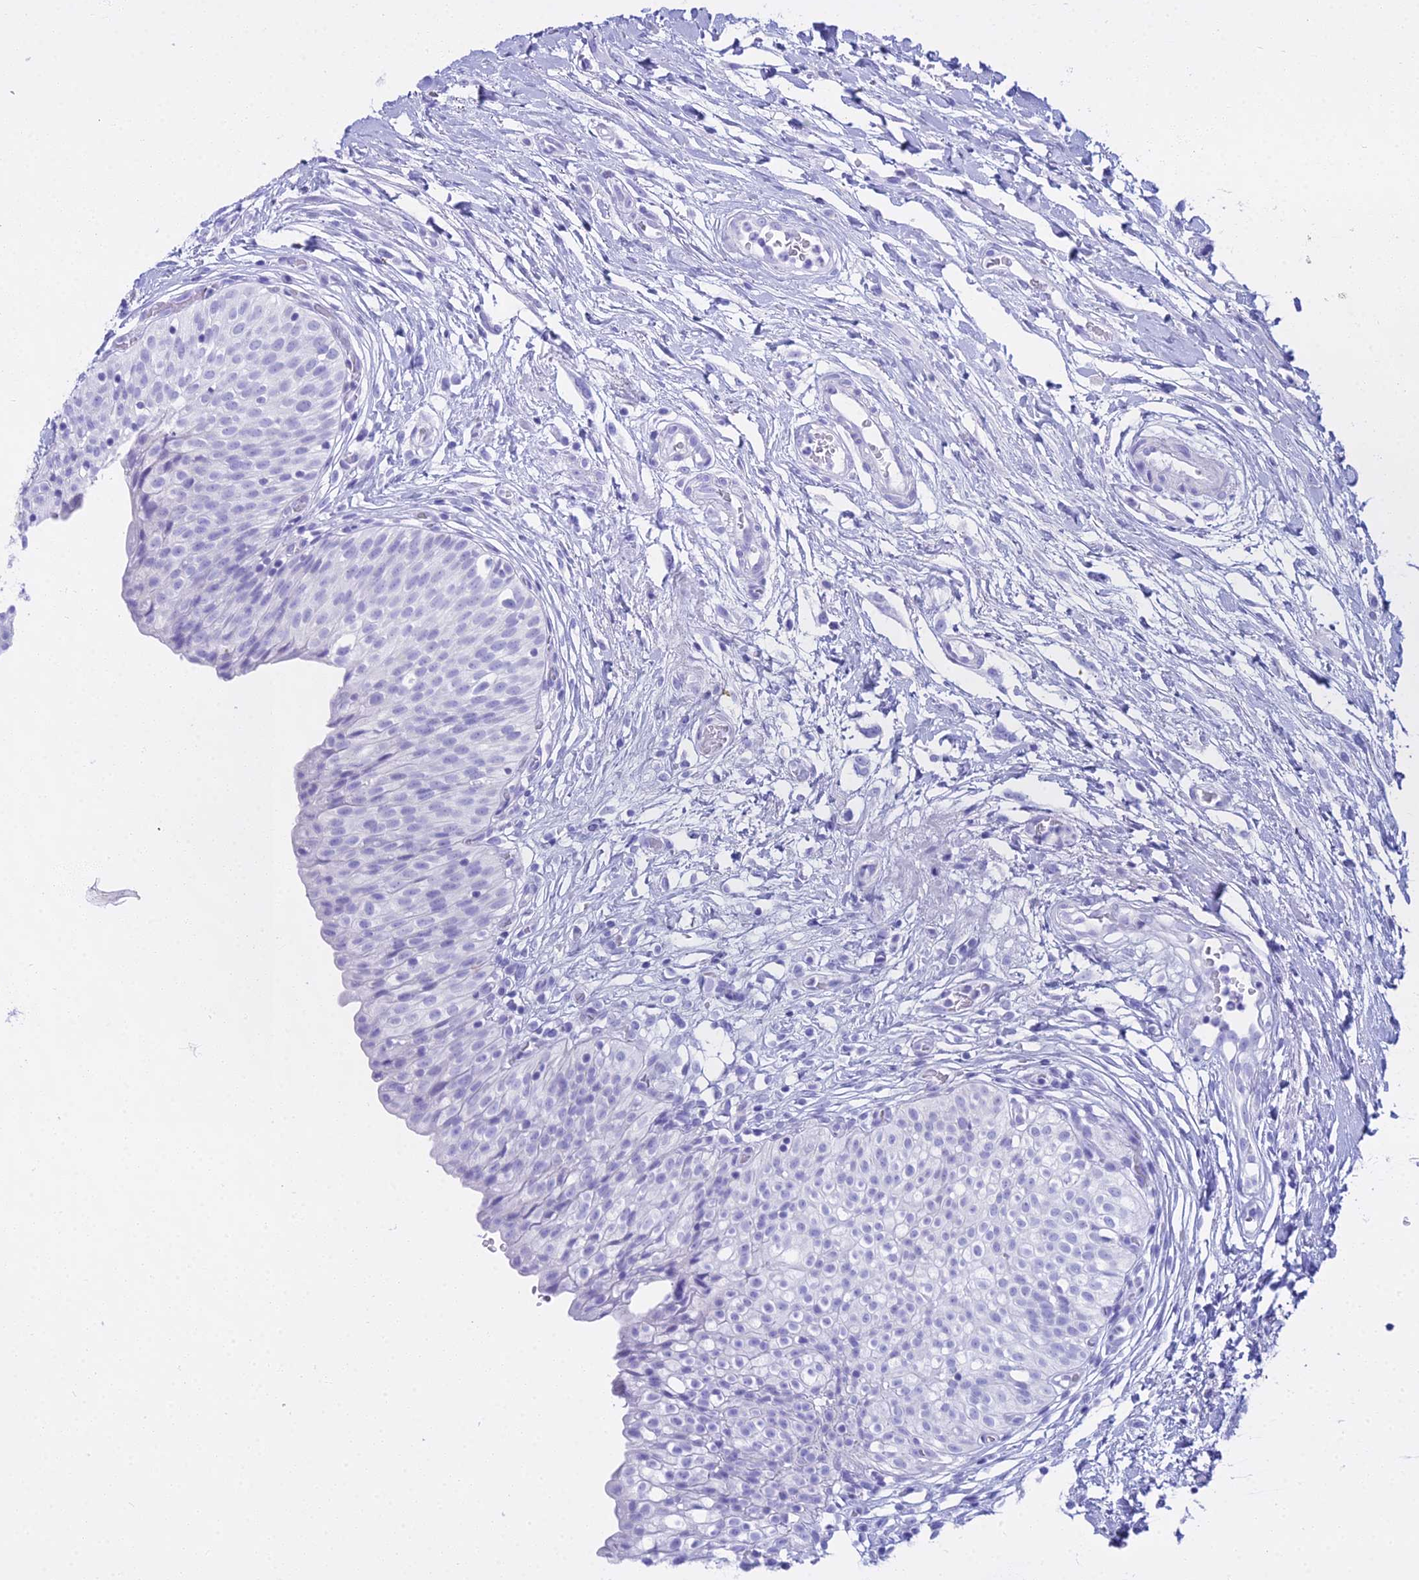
{"staining": {"intensity": "negative", "quantity": "none", "location": "none"}, "tissue": "urinary bladder", "cell_type": "Urothelial cells", "image_type": "normal", "snomed": [{"axis": "morphology", "description": "Normal tissue, NOS"}, {"axis": "topography", "description": "Urinary bladder"}], "caption": "Immunohistochemistry (IHC) micrograph of unremarkable urinary bladder: human urinary bladder stained with DAB reveals no significant protein positivity in urothelial cells.", "gene": "CGB1", "patient": {"sex": "male", "age": 55}}